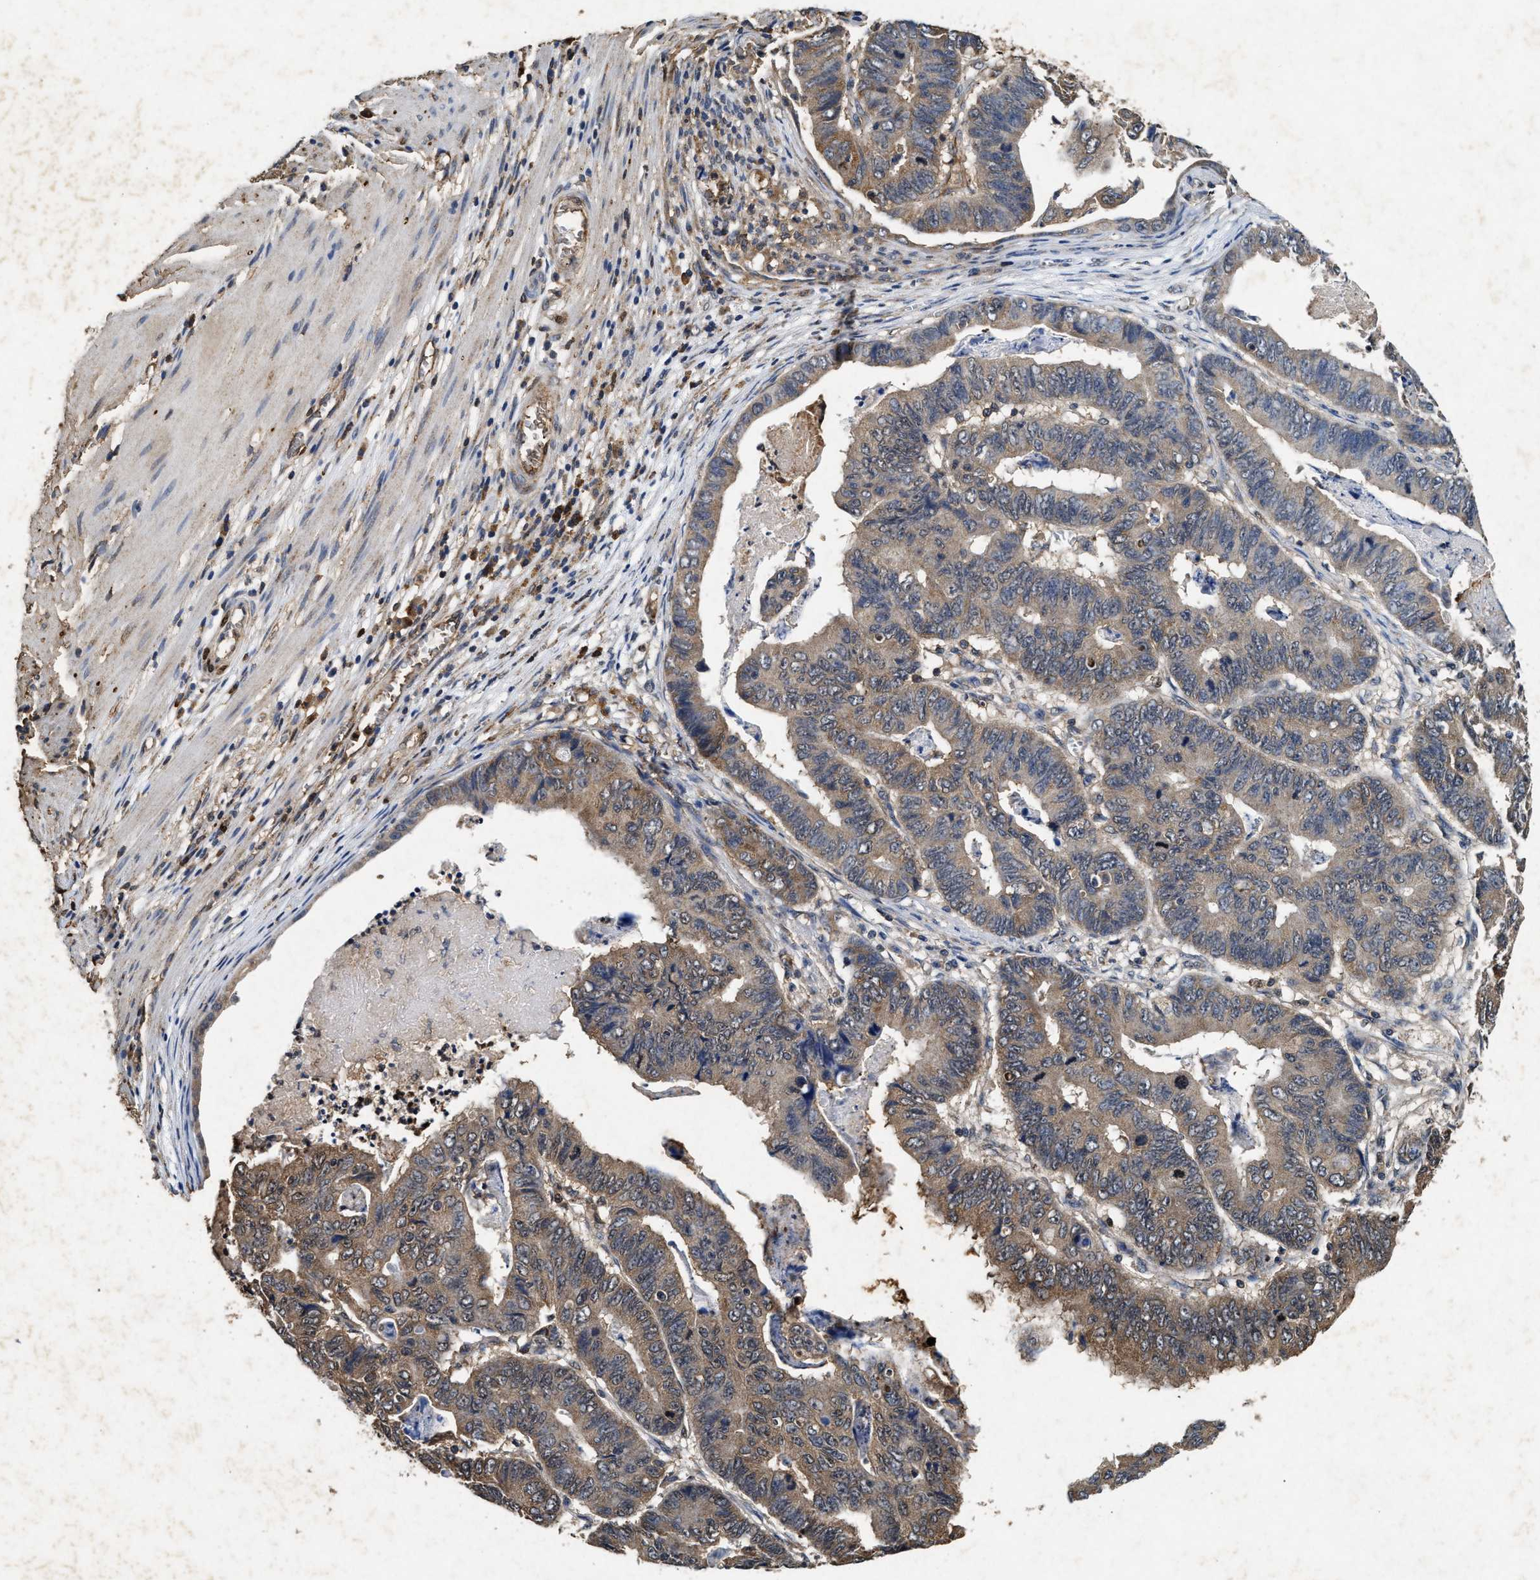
{"staining": {"intensity": "moderate", "quantity": "<25%", "location": "cytoplasmic/membranous"}, "tissue": "stomach cancer", "cell_type": "Tumor cells", "image_type": "cancer", "snomed": [{"axis": "morphology", "description": "Adenocarcinoma, NOS"}, {"axis": "topography", "description": "Stomach, lower"}], "caption": "Protein expression analysis of stomach cancer exhibits moderate cytoplasmic/membranous staining in about <25% of tumor cells. The staining was performed using DAB to visualize the protein expression in brown, while the nuclei were stained in blue with hematoxylin (Magnification: 20x).", "gene": "PDAP1", "patient": {"sex": "male", "age": 77}}